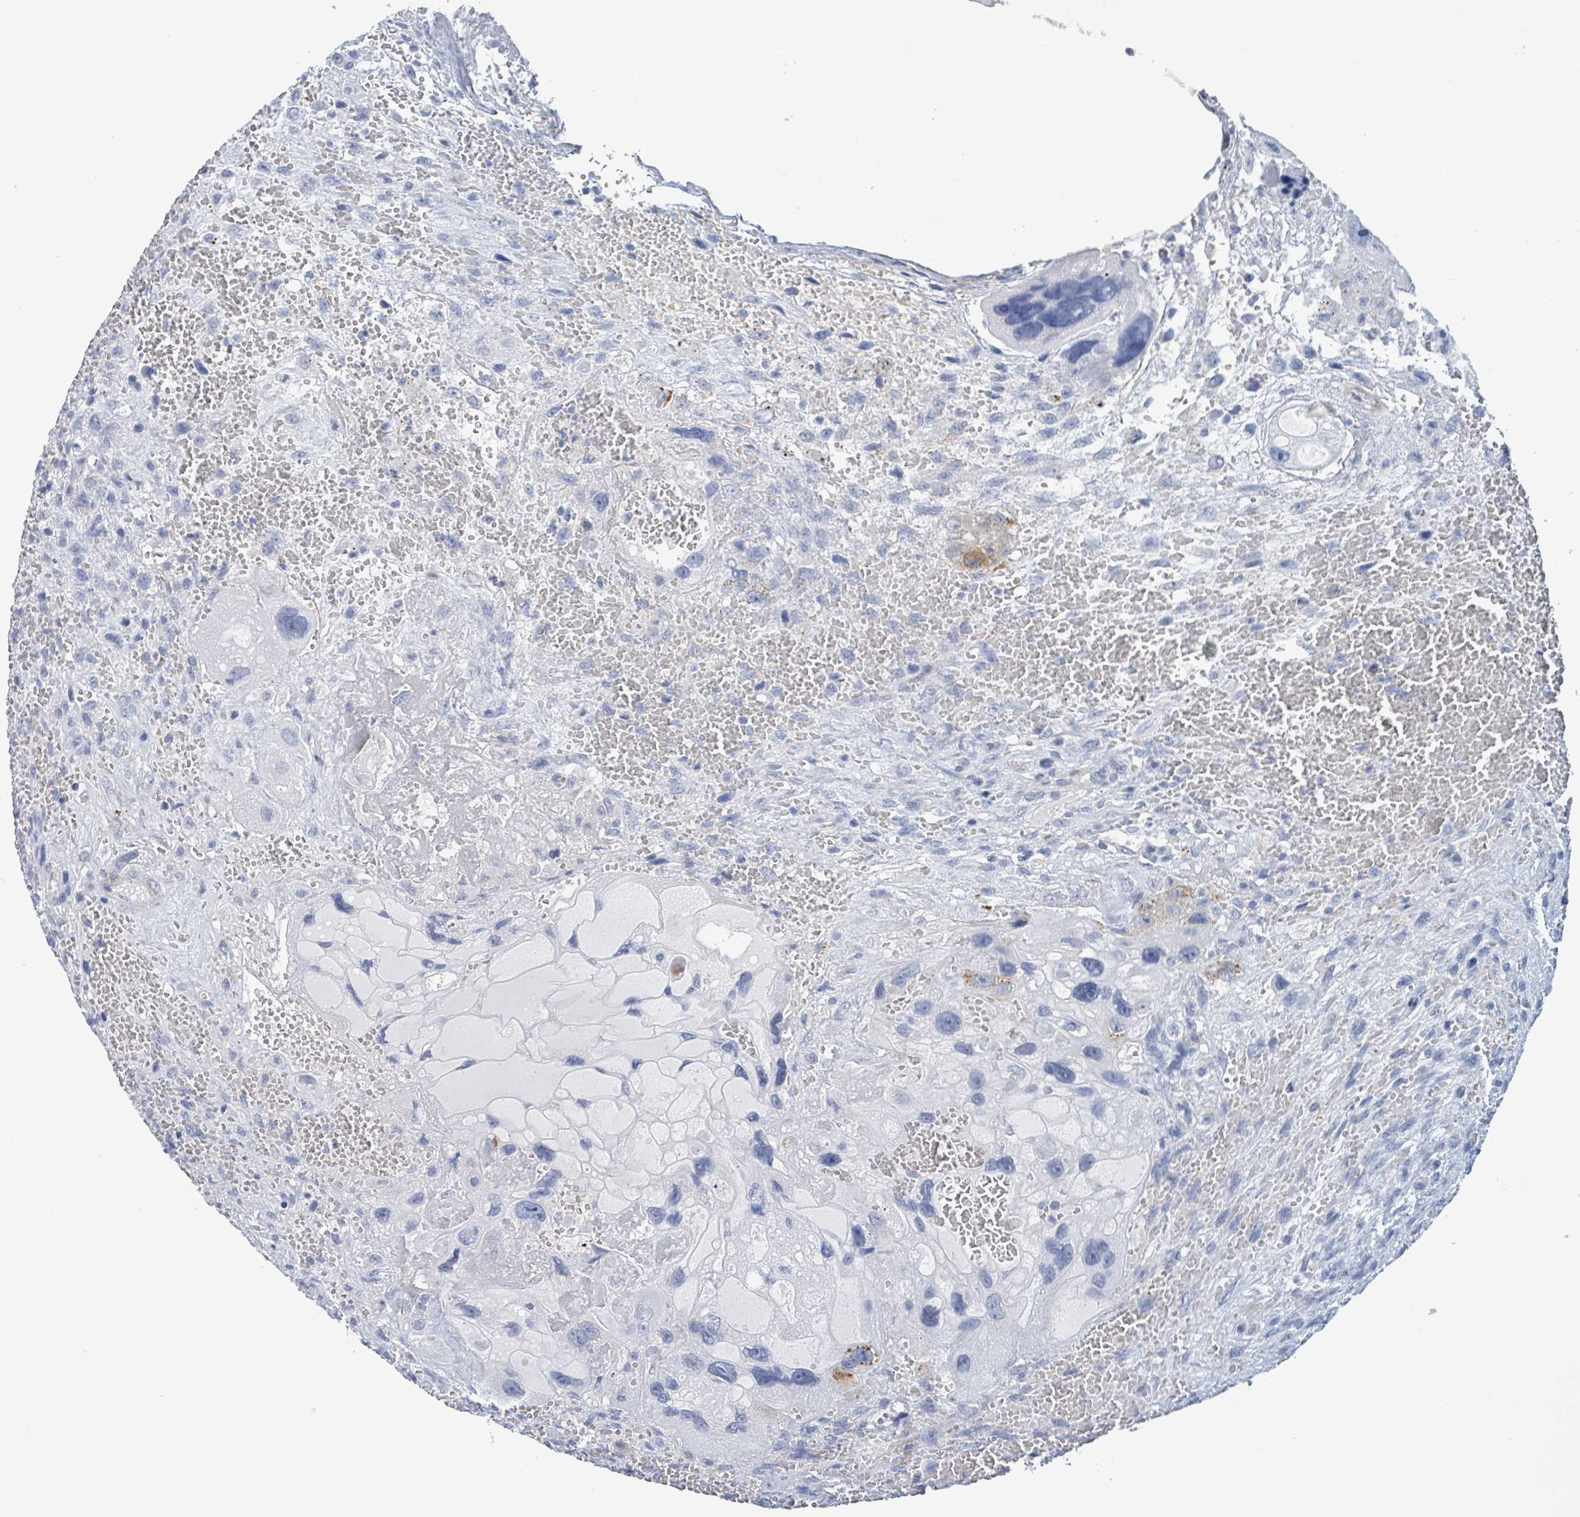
{"staining": {"intensity": "negative", "quantity": "none", "location": "none"}, "tissue": "testis cancer", "cell_type": "Tumor cells", "image_type": "cancer", "snomed": [{"axis": "morphology", "description": "Carcinoma, Embryonal, NOS"}, {"axis": "topography", "description": "Testis"}], "caption": "High power microscopy histopathology image of an immunohistochemistry photomicrograph of testis embryonal carcinoma, revealing no significant staining in tumor cells.", "gene": "PKLR", "patient": {"sex": "male", "age": 28}}